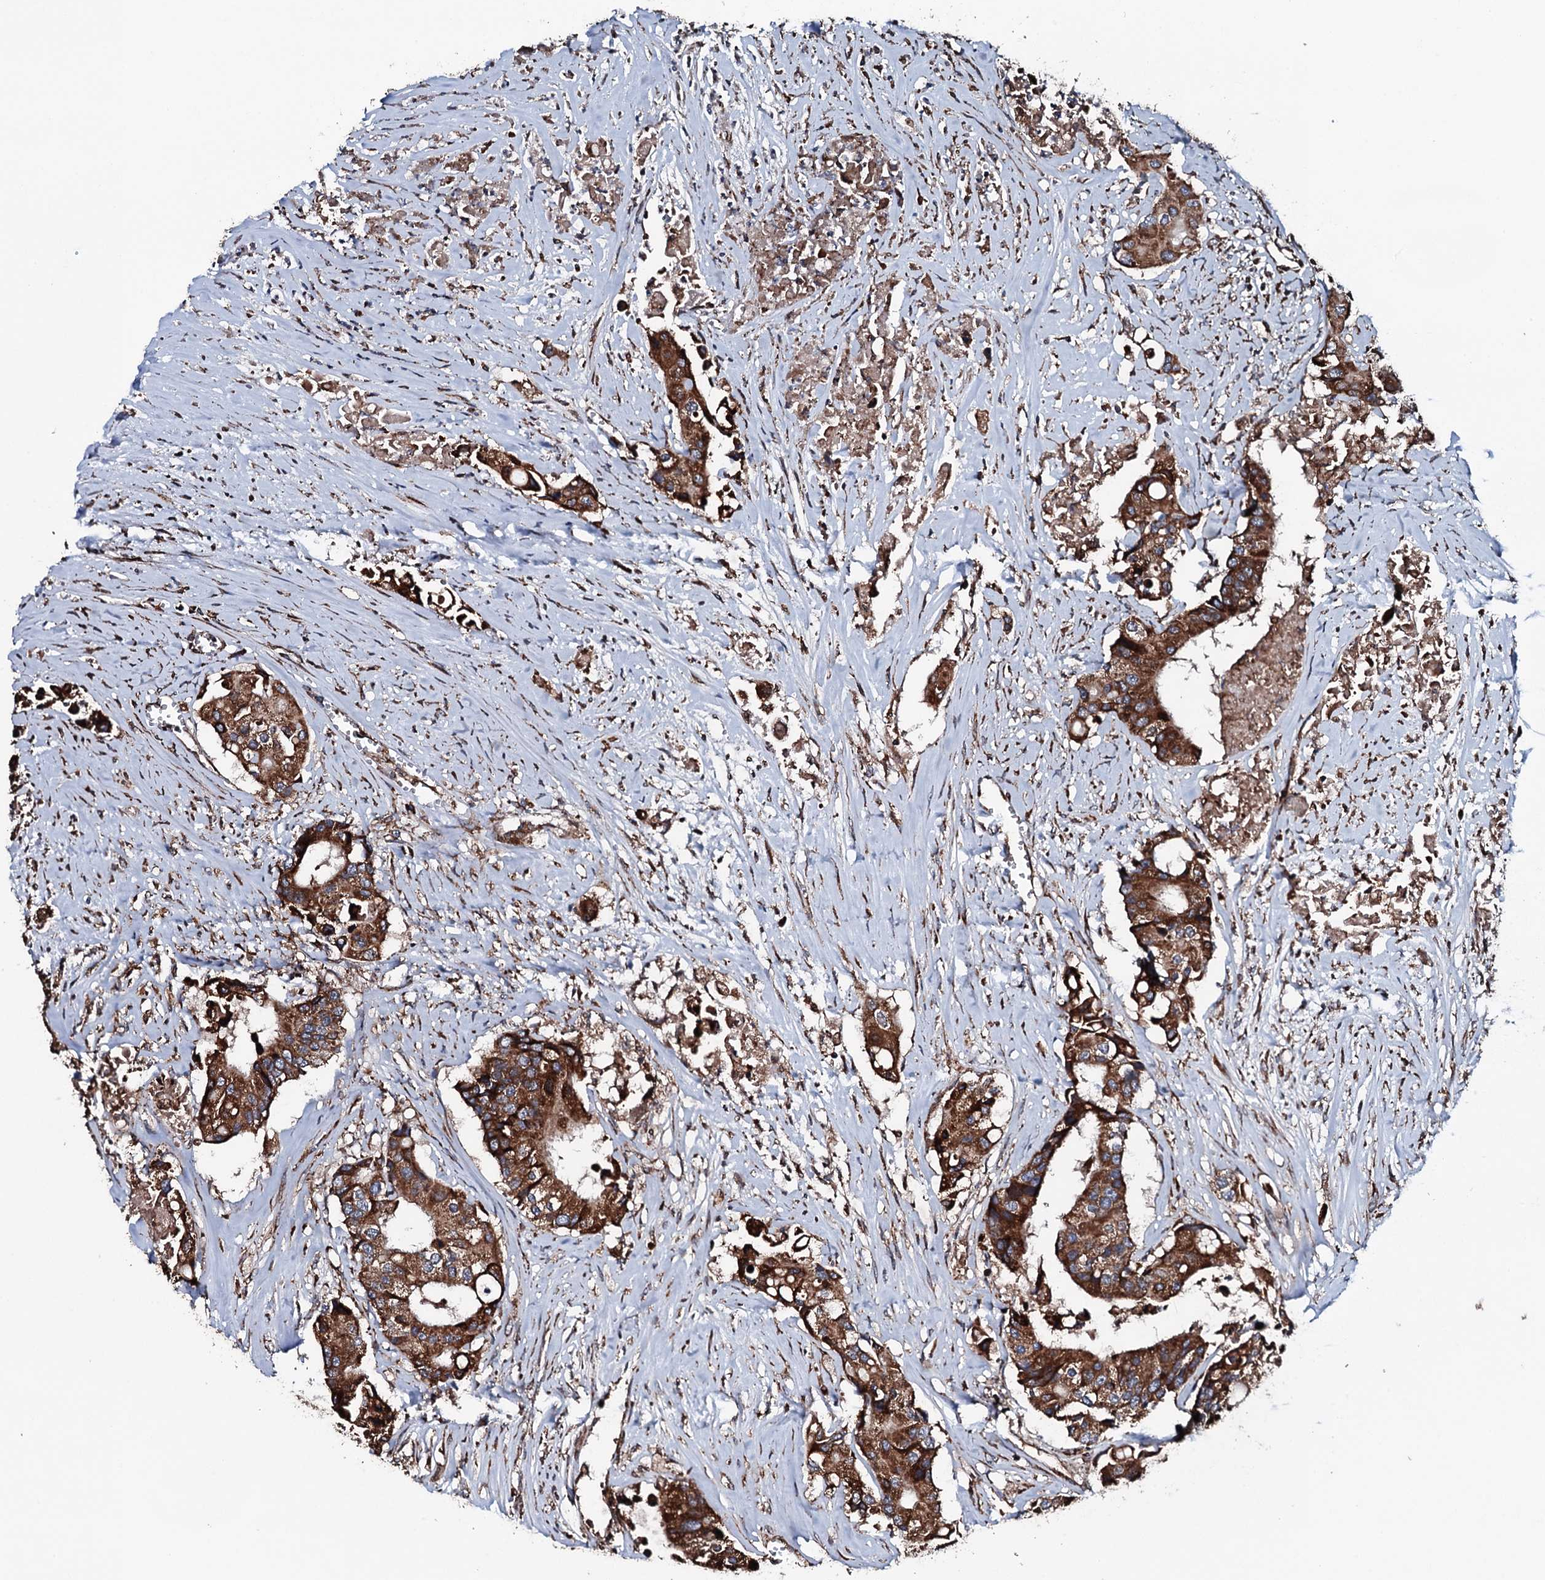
{"staining": {"intensity": "strong", "quantity": ">75%", "location": "cytoplasmic/membranous"}, "tissue": "colorectal cancer", "cell_type": "Tumor cells", "image_type": "cancer", "snomed": [{"axis": "morphology", "description": "Adenocarcinoma, NOS"}, {"axis": "topography", "description": "Colon"}], "caption": "Strong cytoplasmic/membranous staining is seen in approximately >75% of tumor cells in colorectal adenocarcinoma.", "gene": "RAB12", "patient": {"sex": "male", "age": 77}}